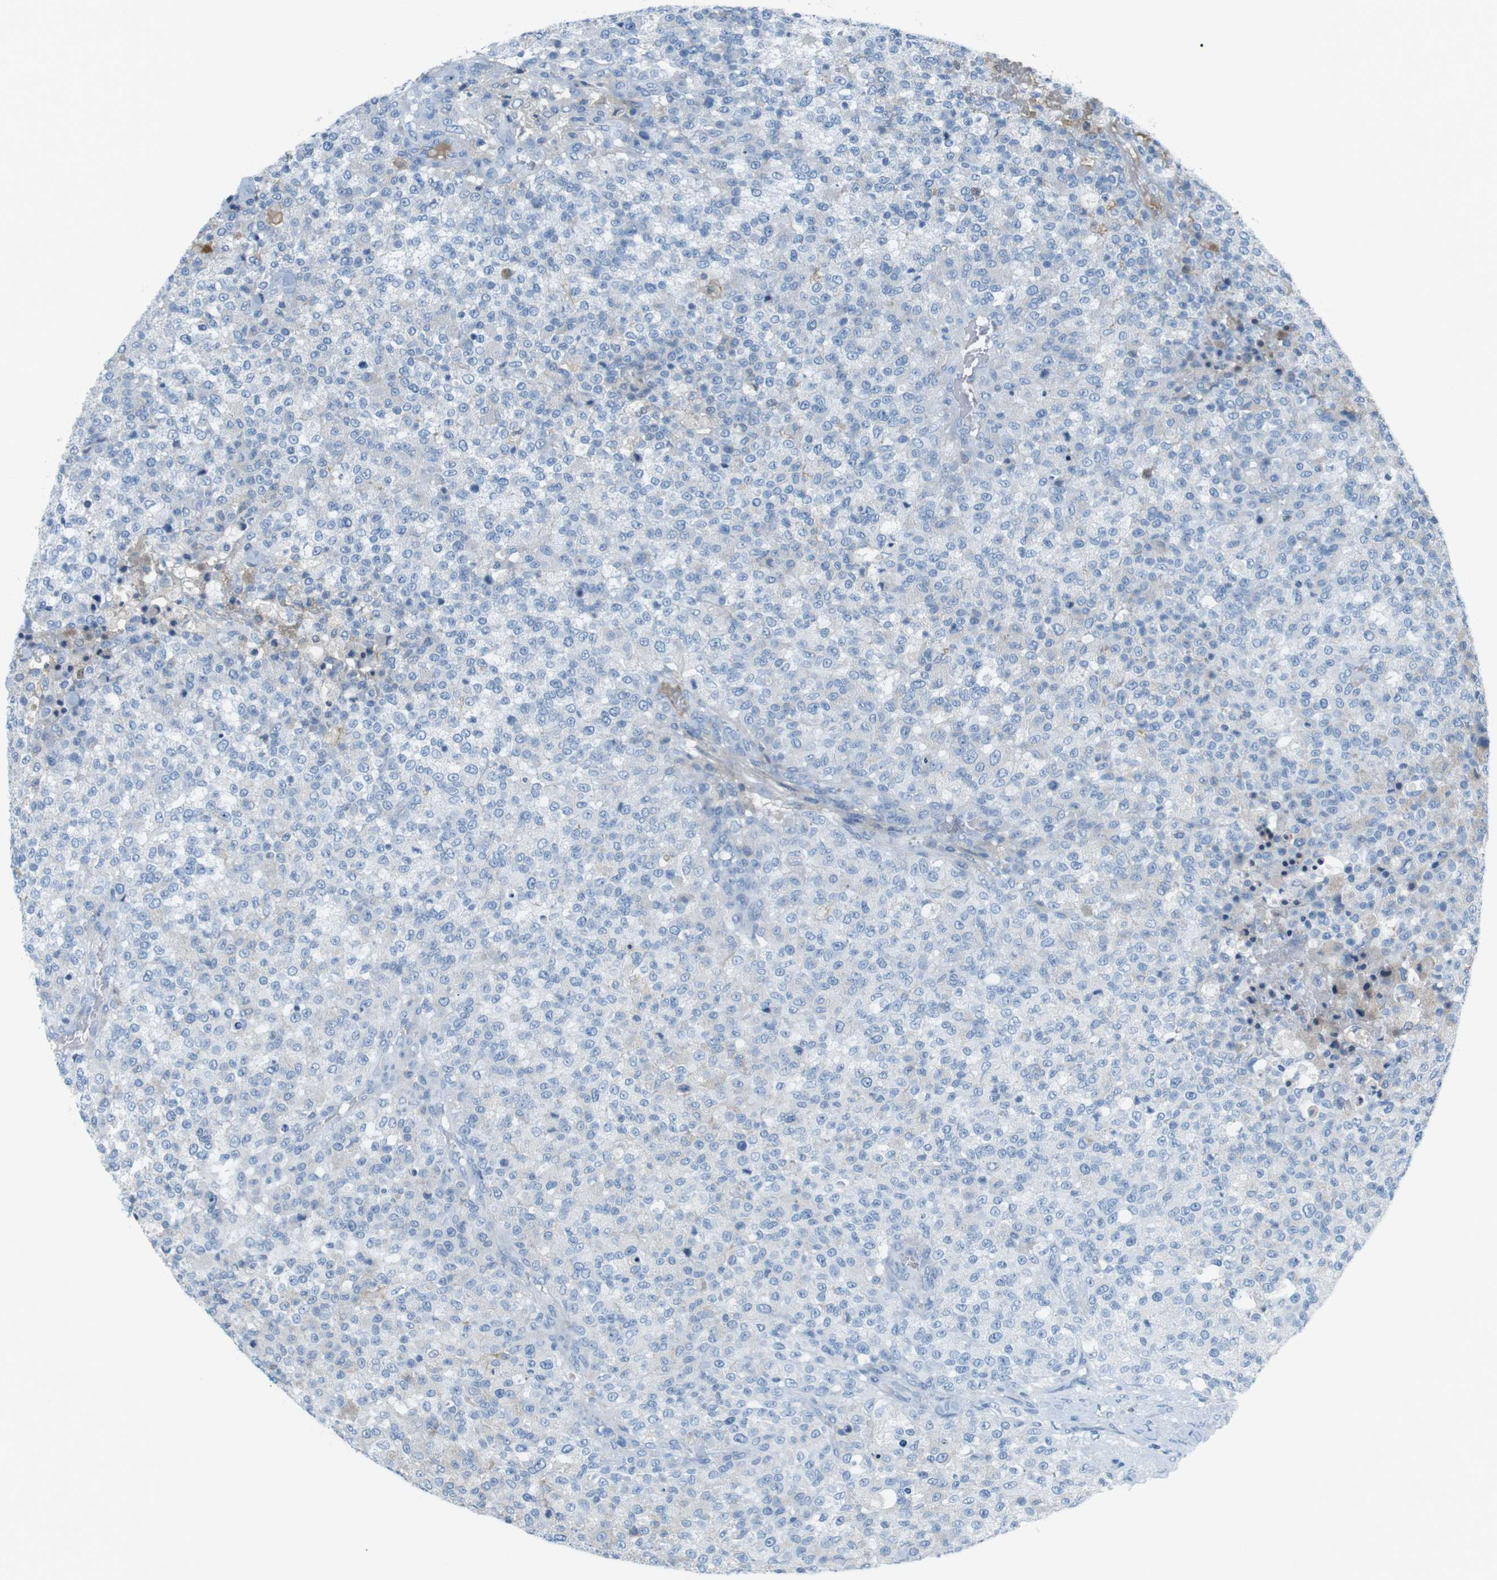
{"staining": {"intensity": "negative", "quantity": "none", "location": "none"}, "tissue": "testis cancer", "cell_type": "Tumor cells", "image_type": "cancer", "snomed": [{"axis": "morphology", "description": "Seminoma, NOS"}, {"axis": "topography", "description": "Testis"}], "caption": "A high-resolution image shows immunohistochemistry staining of testis seminoma, which displays no significant expression in tumor cells.", "gene": "AZGP1", "patient": {"sex": "male", "age": 59}}